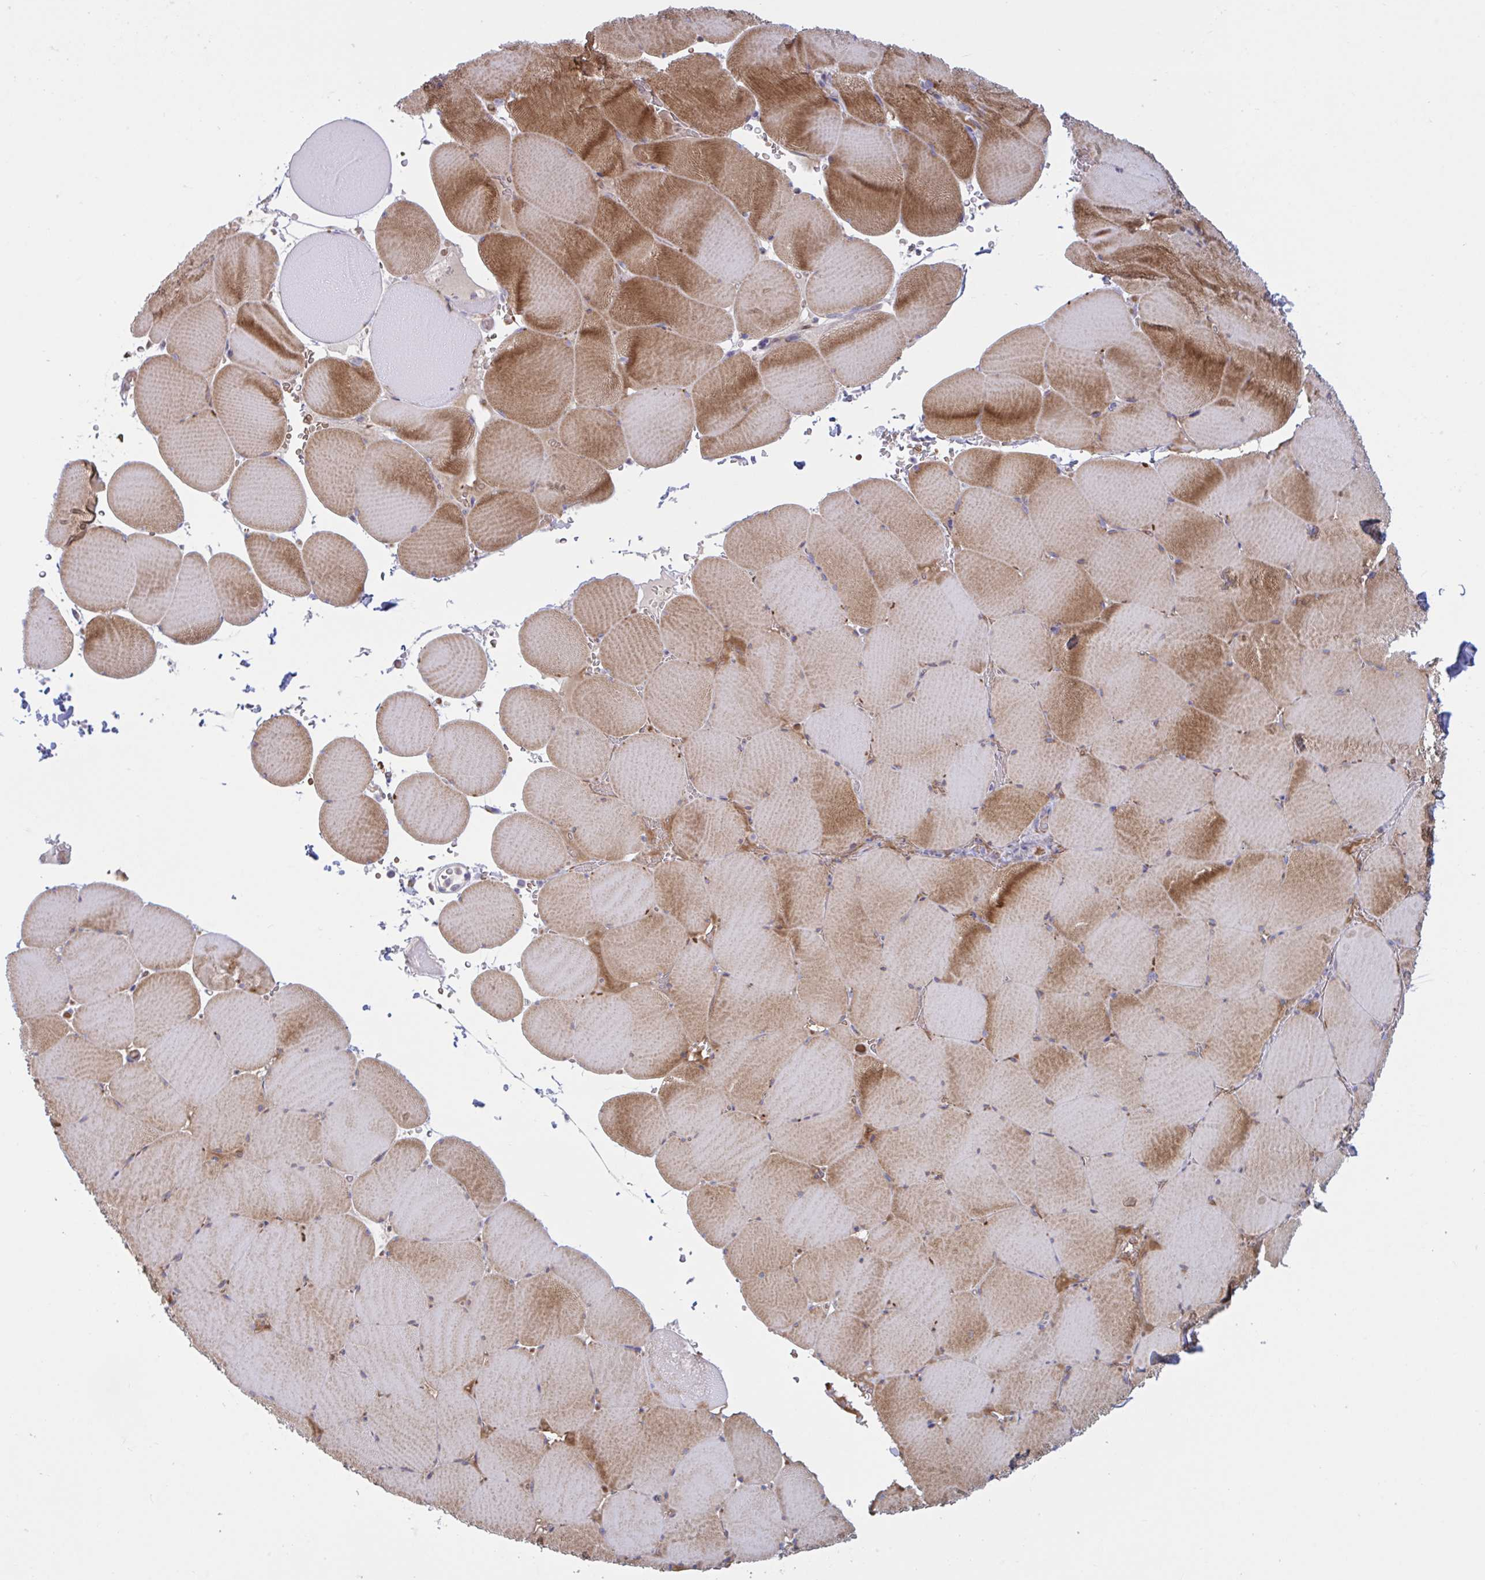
{"staining": {"intensity": "moderate", "quantity": ">75%", "location": "cytoplasmic/membranous"}, "tissue": "skeletal muscle", "cell_type": "Myocytes", "image_type": "normal", "snomed": [{"axis": "morphology", "description": "Normal tissue, NOS"}, {"axis": "topography", "description": "Skeletal muscle"}, {"axis": "topography", "description": "Head-Neck"}], "caption": "Immunohistochemical staining of normal skeletal muscle displays medium levels of moderate cytoplasmic/membranous staining in approximately >75% of myocytes.", "gene": "VWC2", "patient": {"sex": "male", "age": 66}}